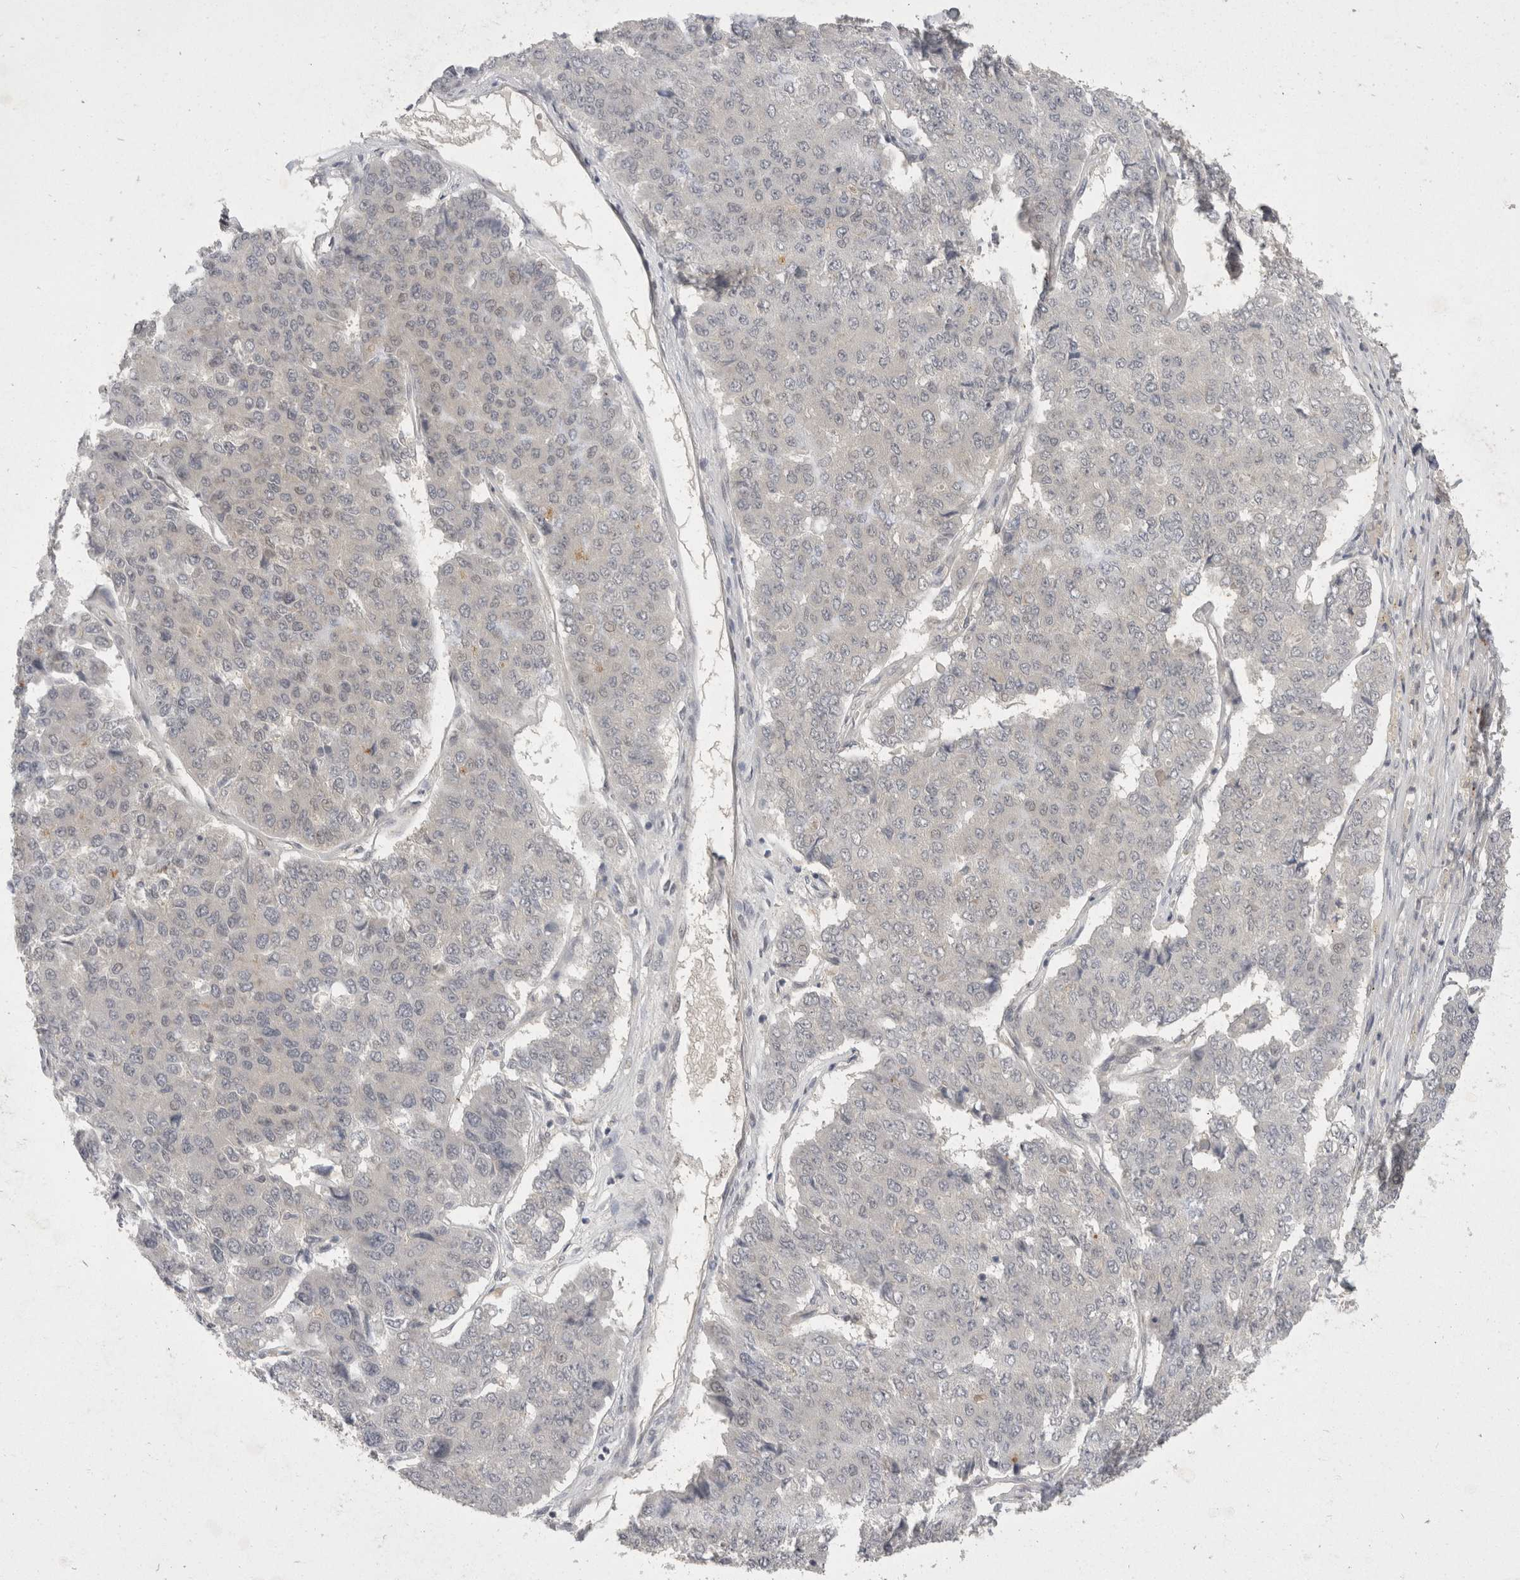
{"staining": {"intensity": "negative", "quantity": "none", "location": "none"}, "tissue": "pancreatic cancer", "cell_type": "Tumor cells", "image_type": "cancer", "snomed": [{"axis": "morphology", "description": "Adenocarcinoma, NOS"}, {"axis": "topography", "description": "Pancreas"}], "caption": "Immunohistochemistry histopathology image of neoplastic tissue: human pancreatic adenocarcinoma stained with DAB demonstrates no significant protein staining in tumor cells.", "gene": "TOM1L2", "patient": {"sex": "male", "age": 50}}